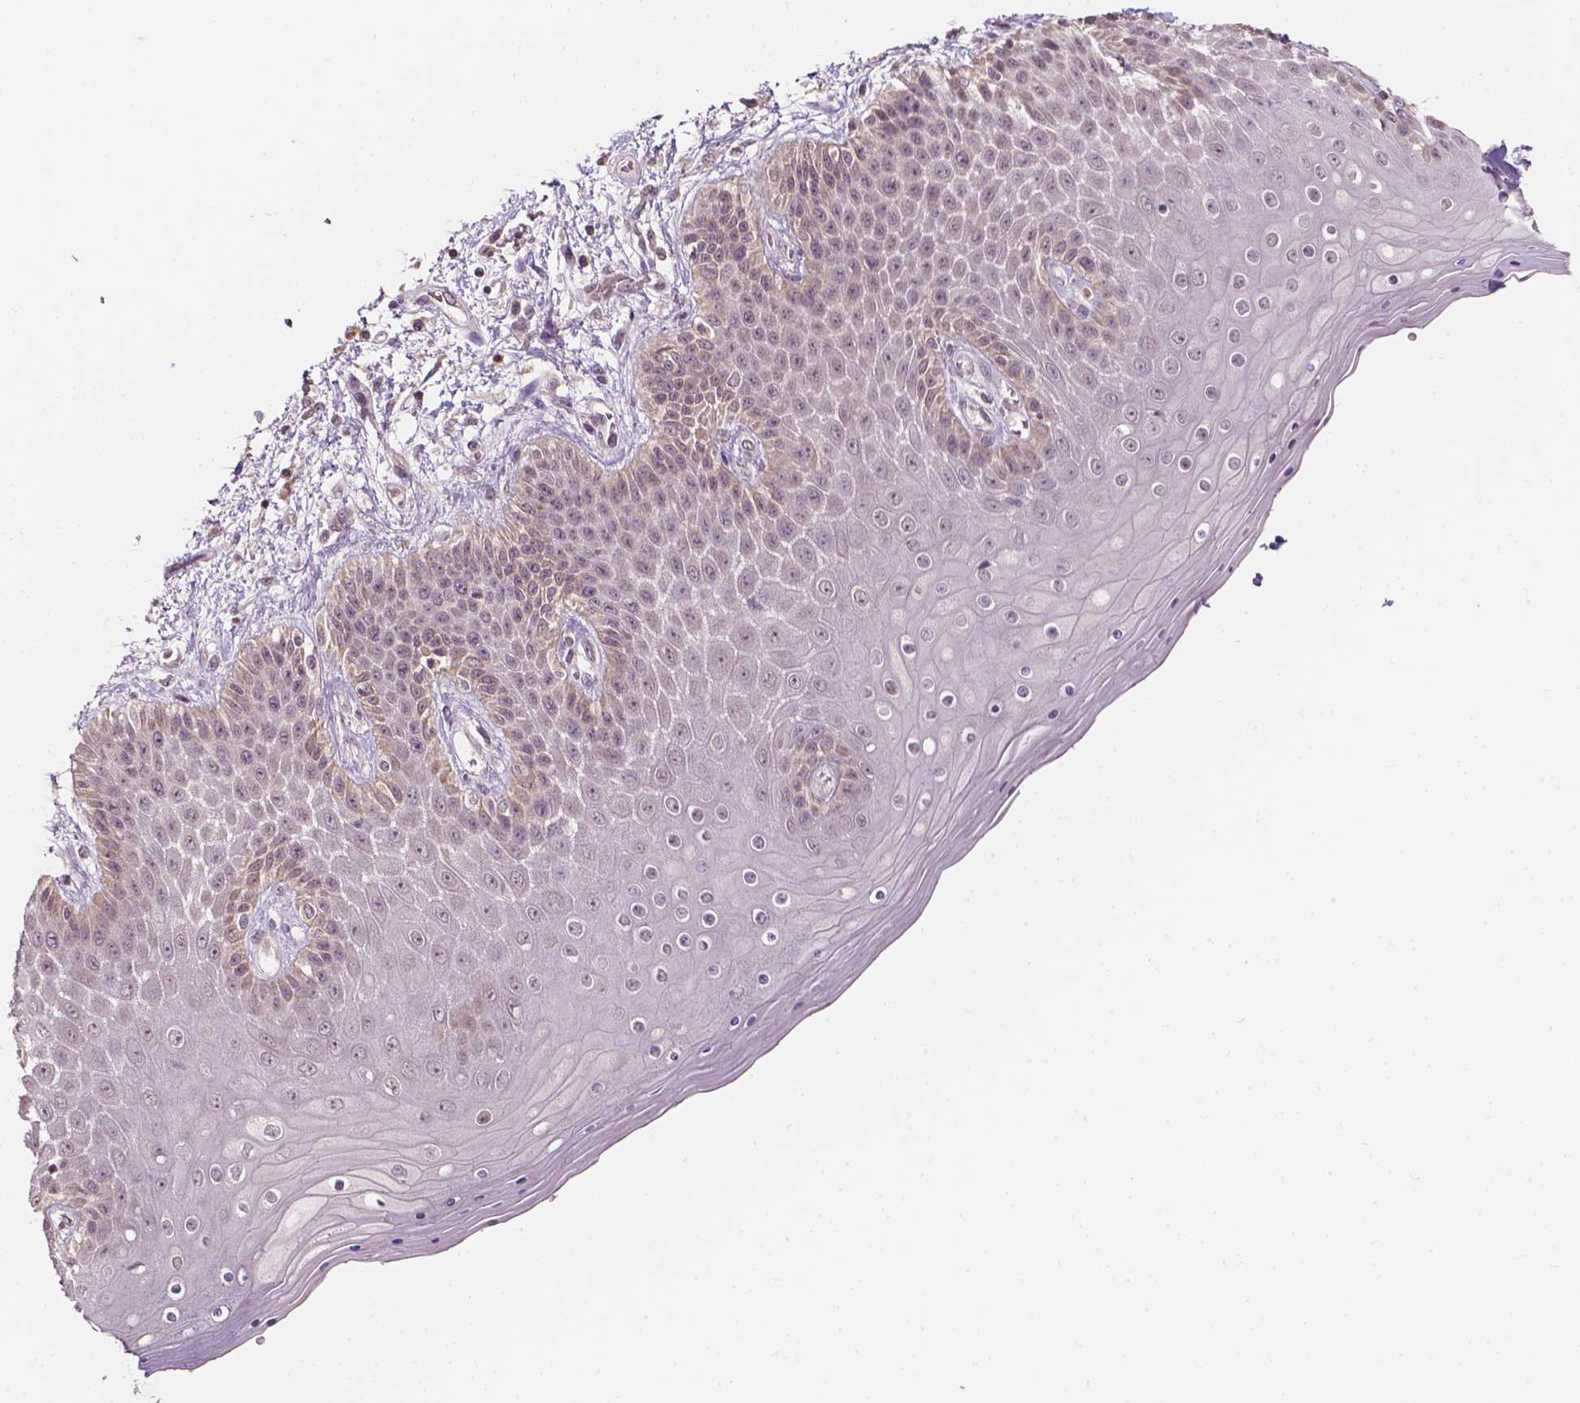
{"staining": {"intensity": "moderate", "quantity": "<25%", "location": "cytoplasmic/membranous"}, "tissue": "skin", "cell_type": "Epidermal cells", "image_type": "normal", "snomed": [{"axis": "morphology", "description": "Normal tissue, NOS"}, {"axis": "topography", "description": "Anal"}], "caption": "The photomicrograph reveals immunohistochemical staining of unremarkable skin. There is moderate cytoplasmic/membranous staining is appreciated in about <25% of epidermal cells.", "gene": "NOS1AP", "patient": {"sex": "female", "age": 46}}